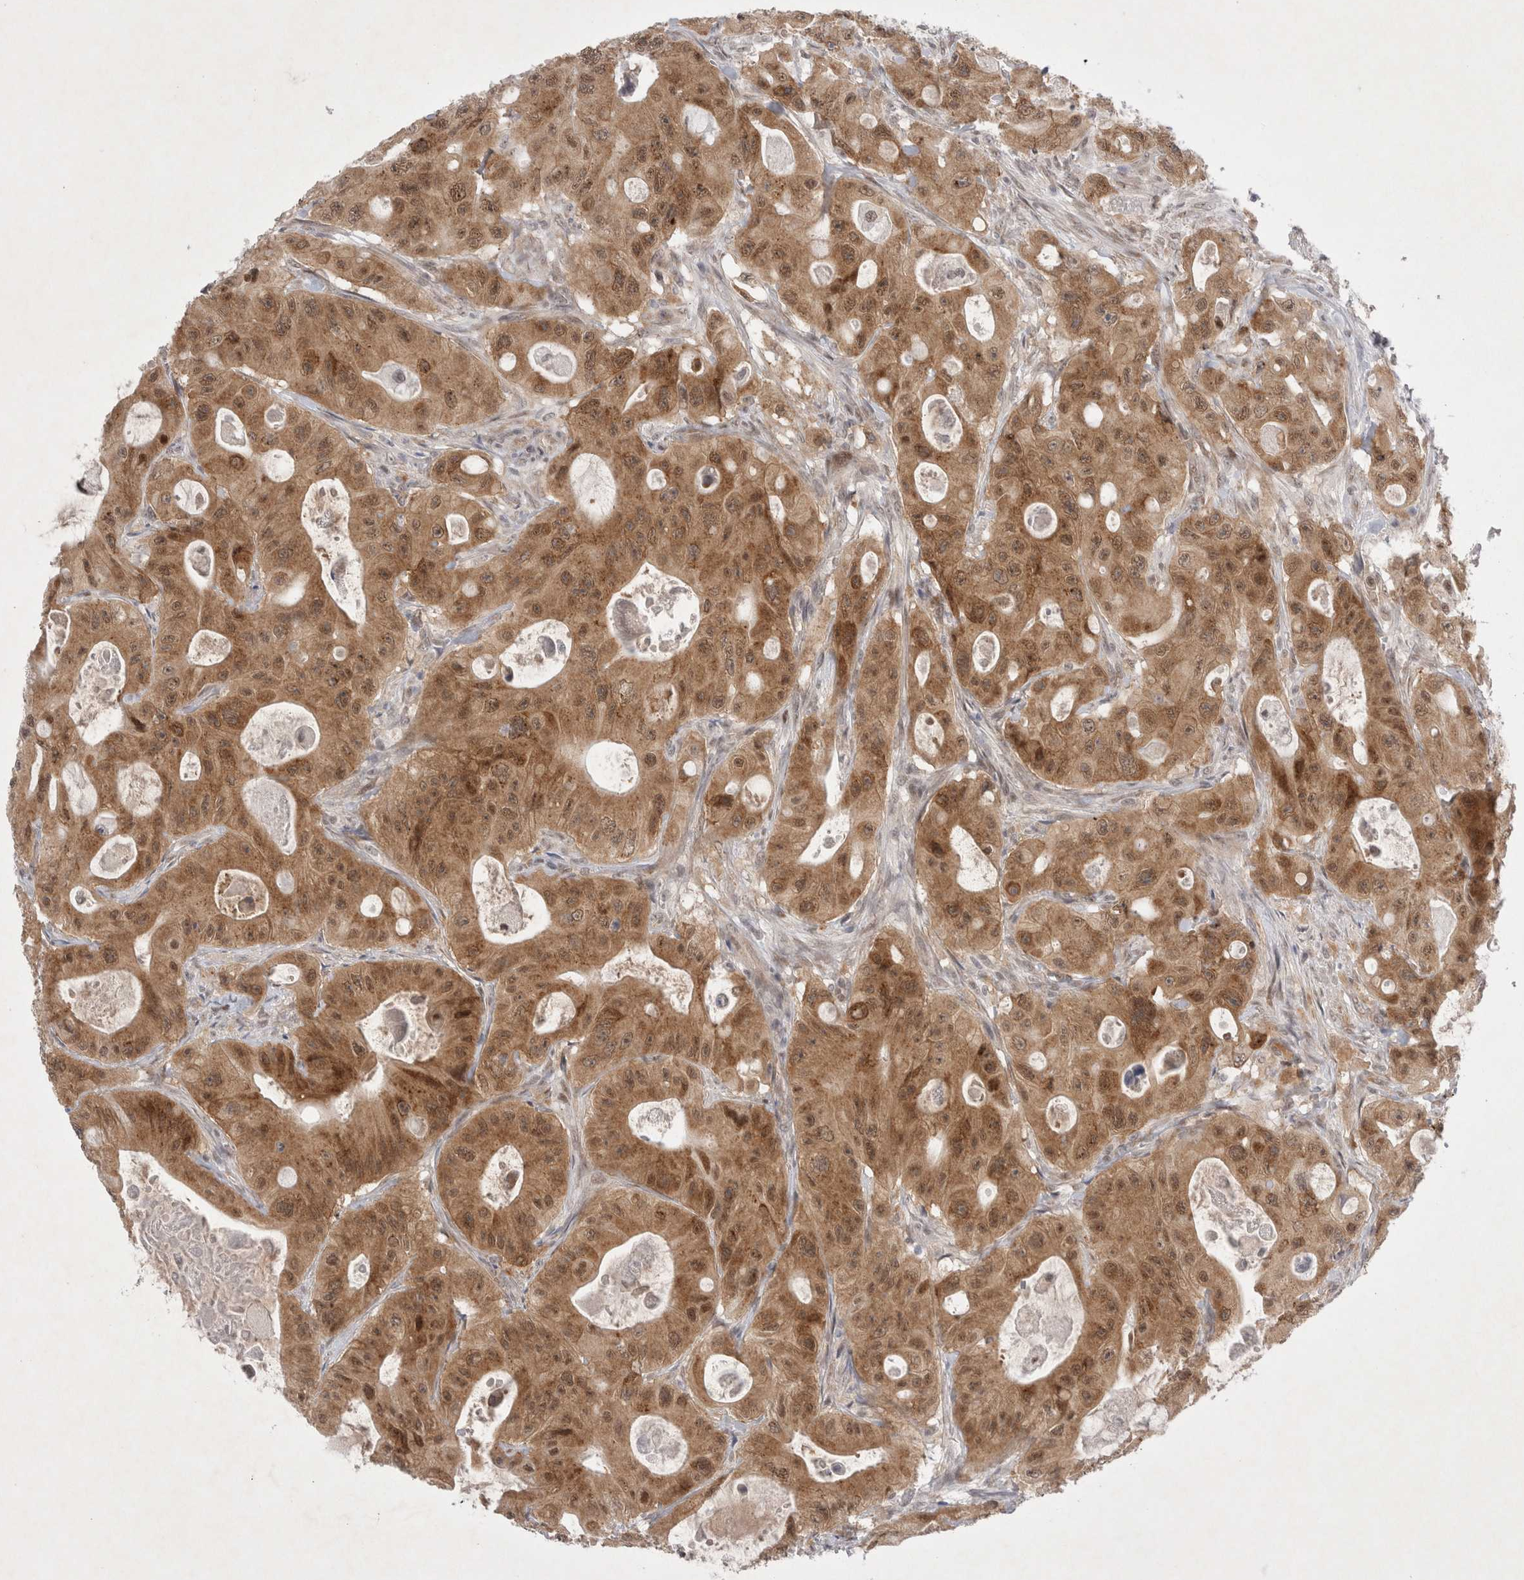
{"staining": {"intensity": "moderate", "quantity": ">75%", "location": "cytoplasmic/membranous,nuclear"}, "tissue": "colorectal cancer", "cell_type": "Tumor cells", "image_type": "cancer", "snomed": [{"axis": "morphology", "description": "Adenocarcinoma, NOS"}, {"axis": "topography", "description": "Colon"}], "caption": "About >75% of tumor cells in human adenocarcinoma (colorectal) exhibit moderate cytoplasmic/membranous and nuclear protein staining as visualized by brown immunohistochemical staining.", "gene": "WIPF2", "patient": {"sex": "female", "age": 46}}